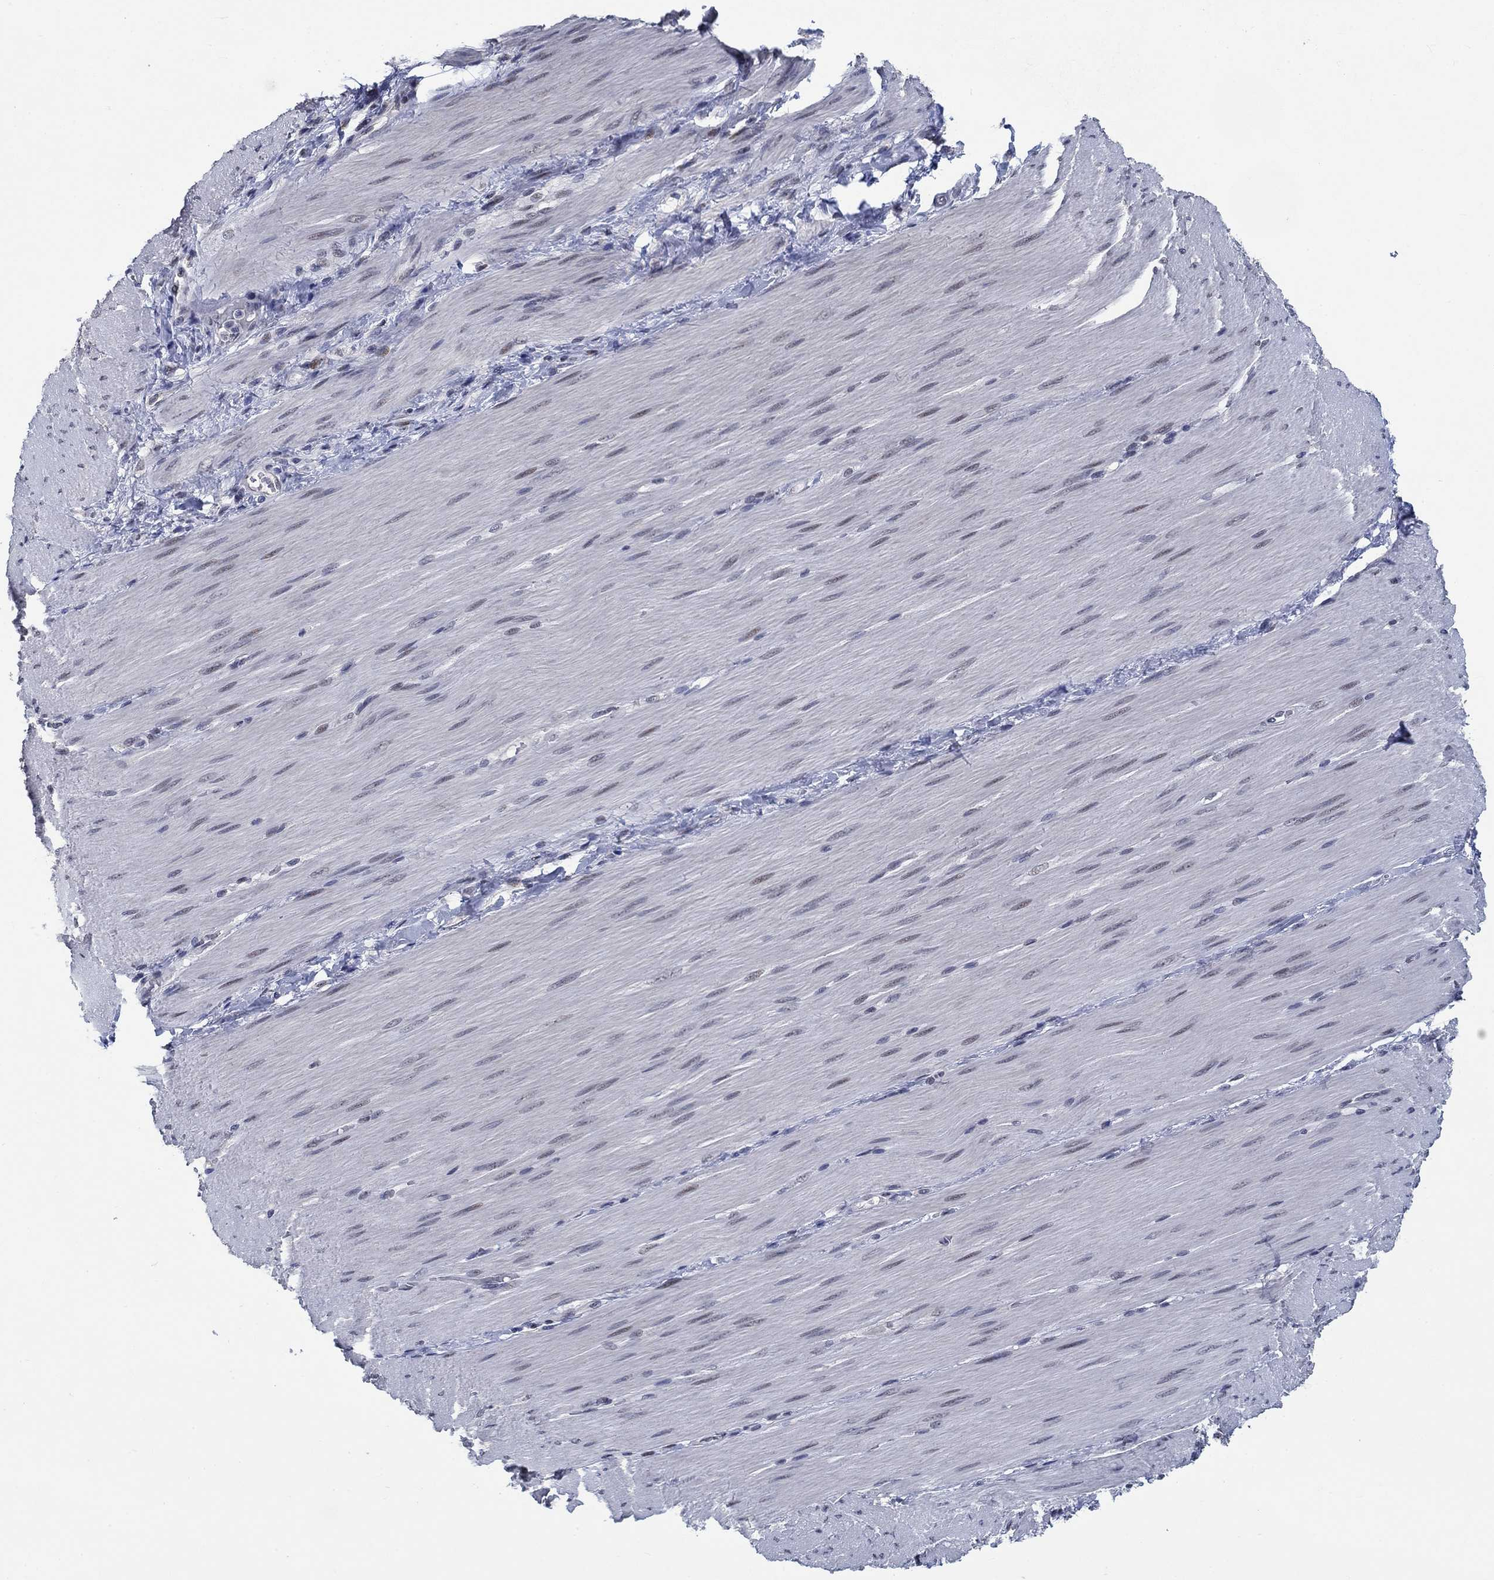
{"staining": {"intensity": "negative", "quantity": "none", "location": "none"}, "tissue": "adipose tissue", "cell_type": "Adipocytes", "image_type": "normal", "snomed": [{"axis": "morphology", "description": "Normal tissue, NOS"}, {"axis": "topography", "description": "Smooth muscle"}, {"axis": "topography", "description": "Duodenum"}, {"axis": "topography", "description": "Peripheral nerve tissue"}], "caption": "An image of human adipose tissue is negative for staining in adipocytes. (Immunohistochemistry, brightfield microscopy, high magnification).", "gene": "HTN1", "patient": {"sex": "female", "age": 61}}